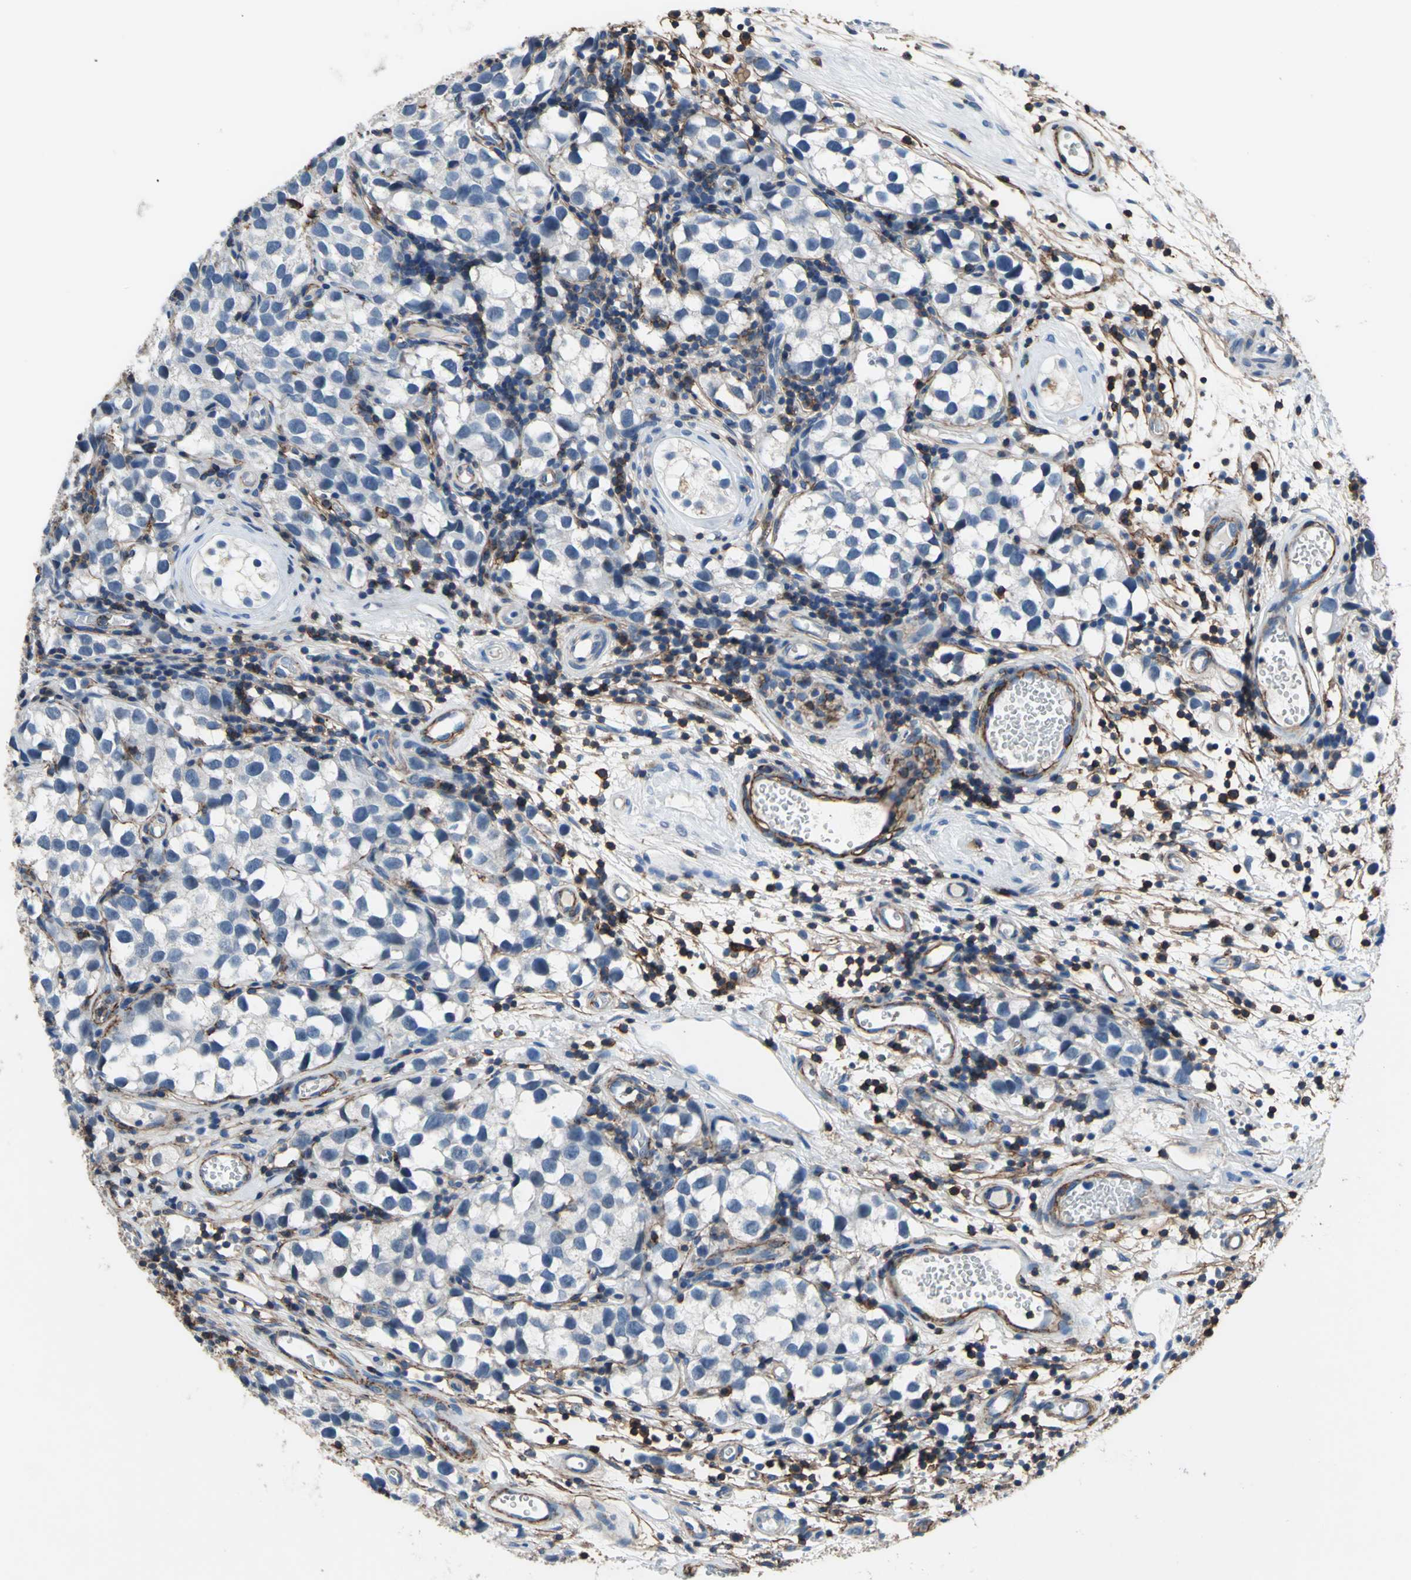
{"staining": {"intensity": "negative", "quantity": "none", "location": "none"}, "tissue": "testis cancer", "cell_type": "Tumor cells", "image_type": "cancer", "snomed": [{"axis": "morphology", "description": "Seminoma, NOS"}, {"axis": "topography", "description": "Testis"}], "caption": "Immunohistochemistry (IHC) micrograph of testis cancer stained for a protein (brown), which shows no expression in tumor cells.", "gene": "CD44", "patient": {"sex": "male", "age": 39}}